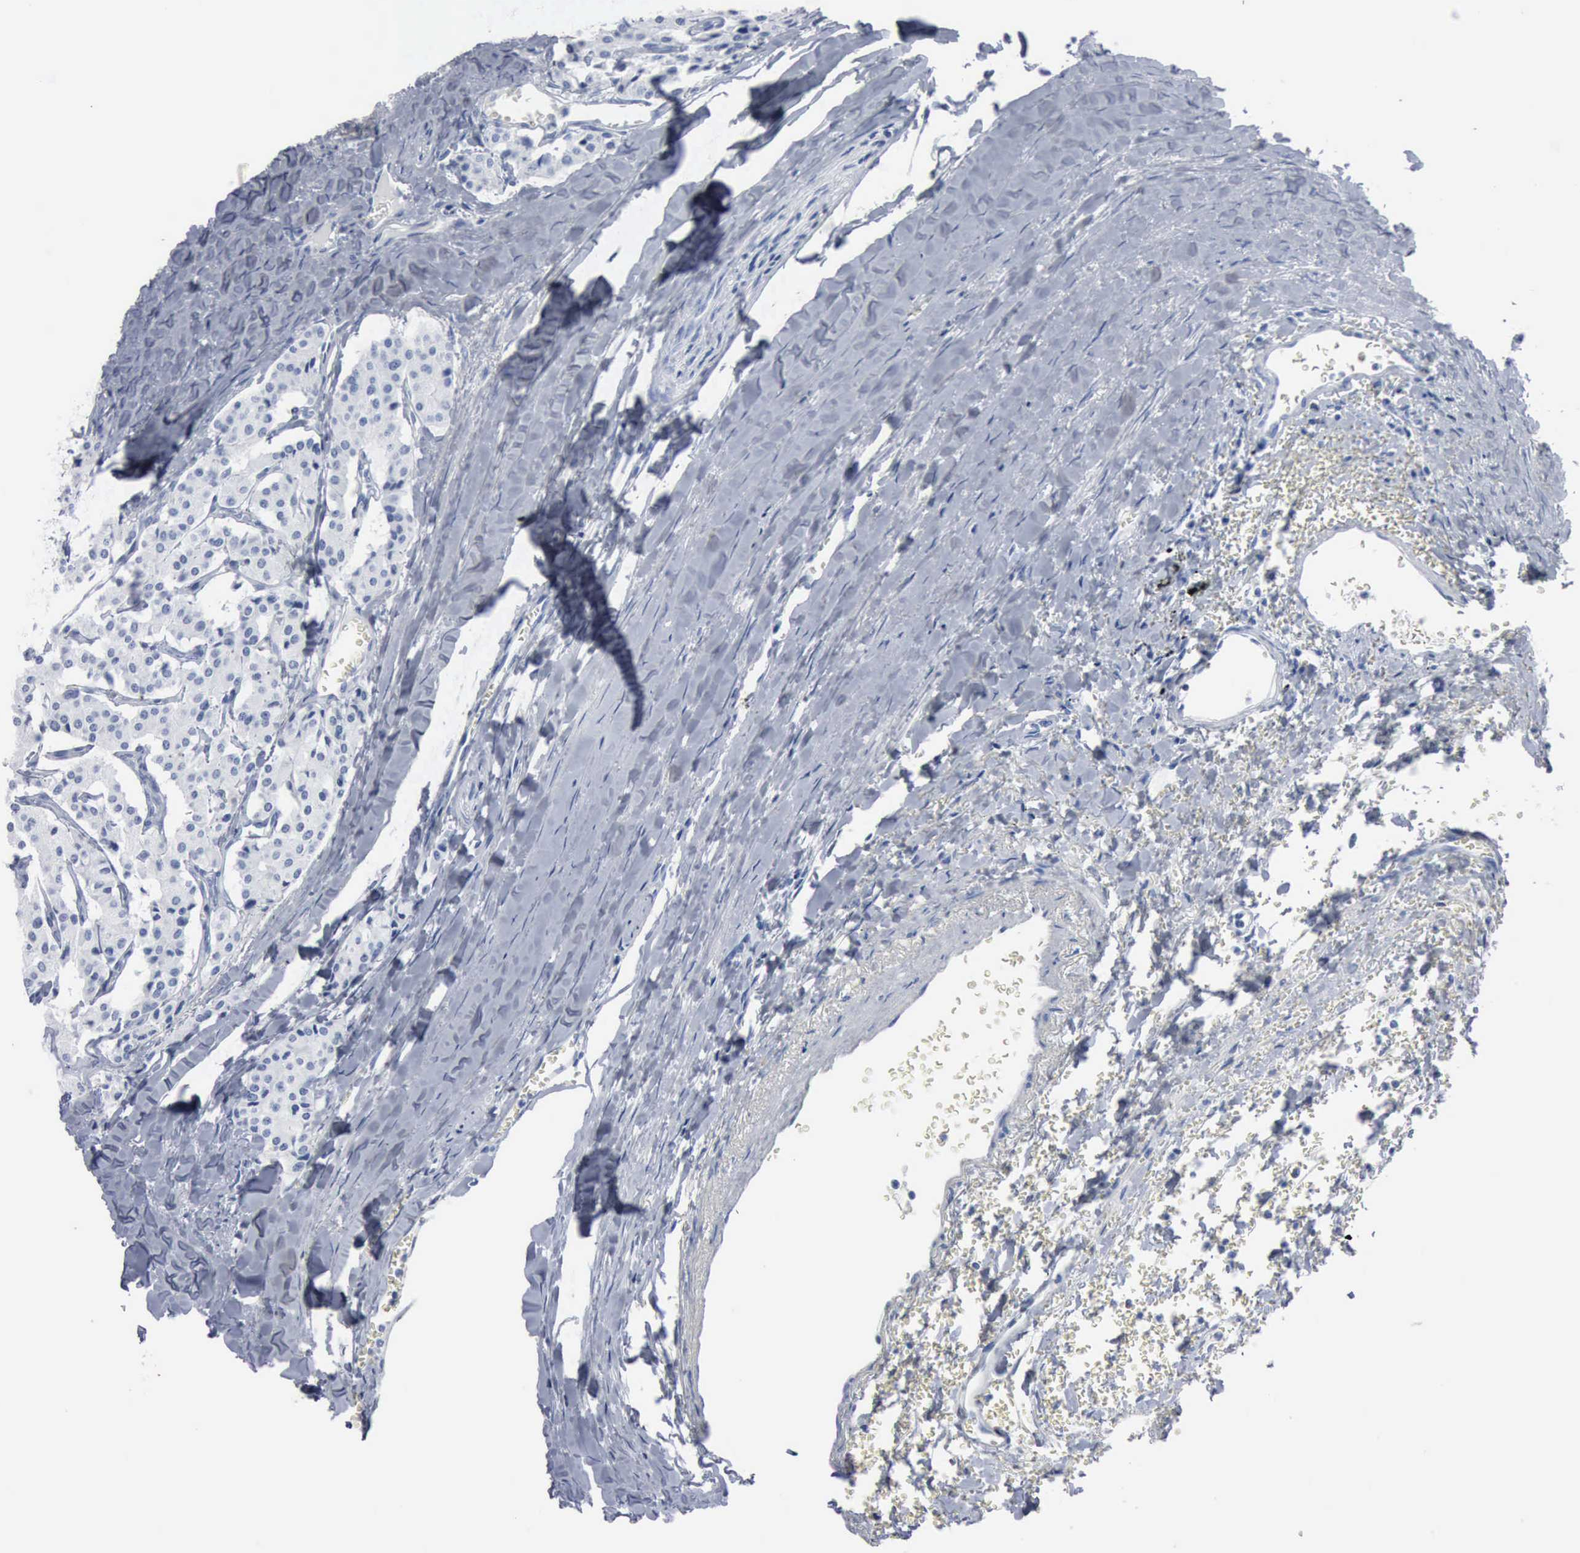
{"staining": {"intensity": "negative", "quantity": "none", "location": "none"}, "tissue": "carcinoid", "cell_type": "Tumor cells", "image_type": "cancer", "snomed": [{"axis": "morphology", "description": "Carcinoid, malignant, NOS"}, {"axis": "topography", "description": "Bronchus"}], "caption": "IHC photomicrograph of malignant carcinoid stained for a protein (brown), which displays no expression in tumor cells.", "gene": "DMD", "patient": {"sex": "male", "age": 55}}